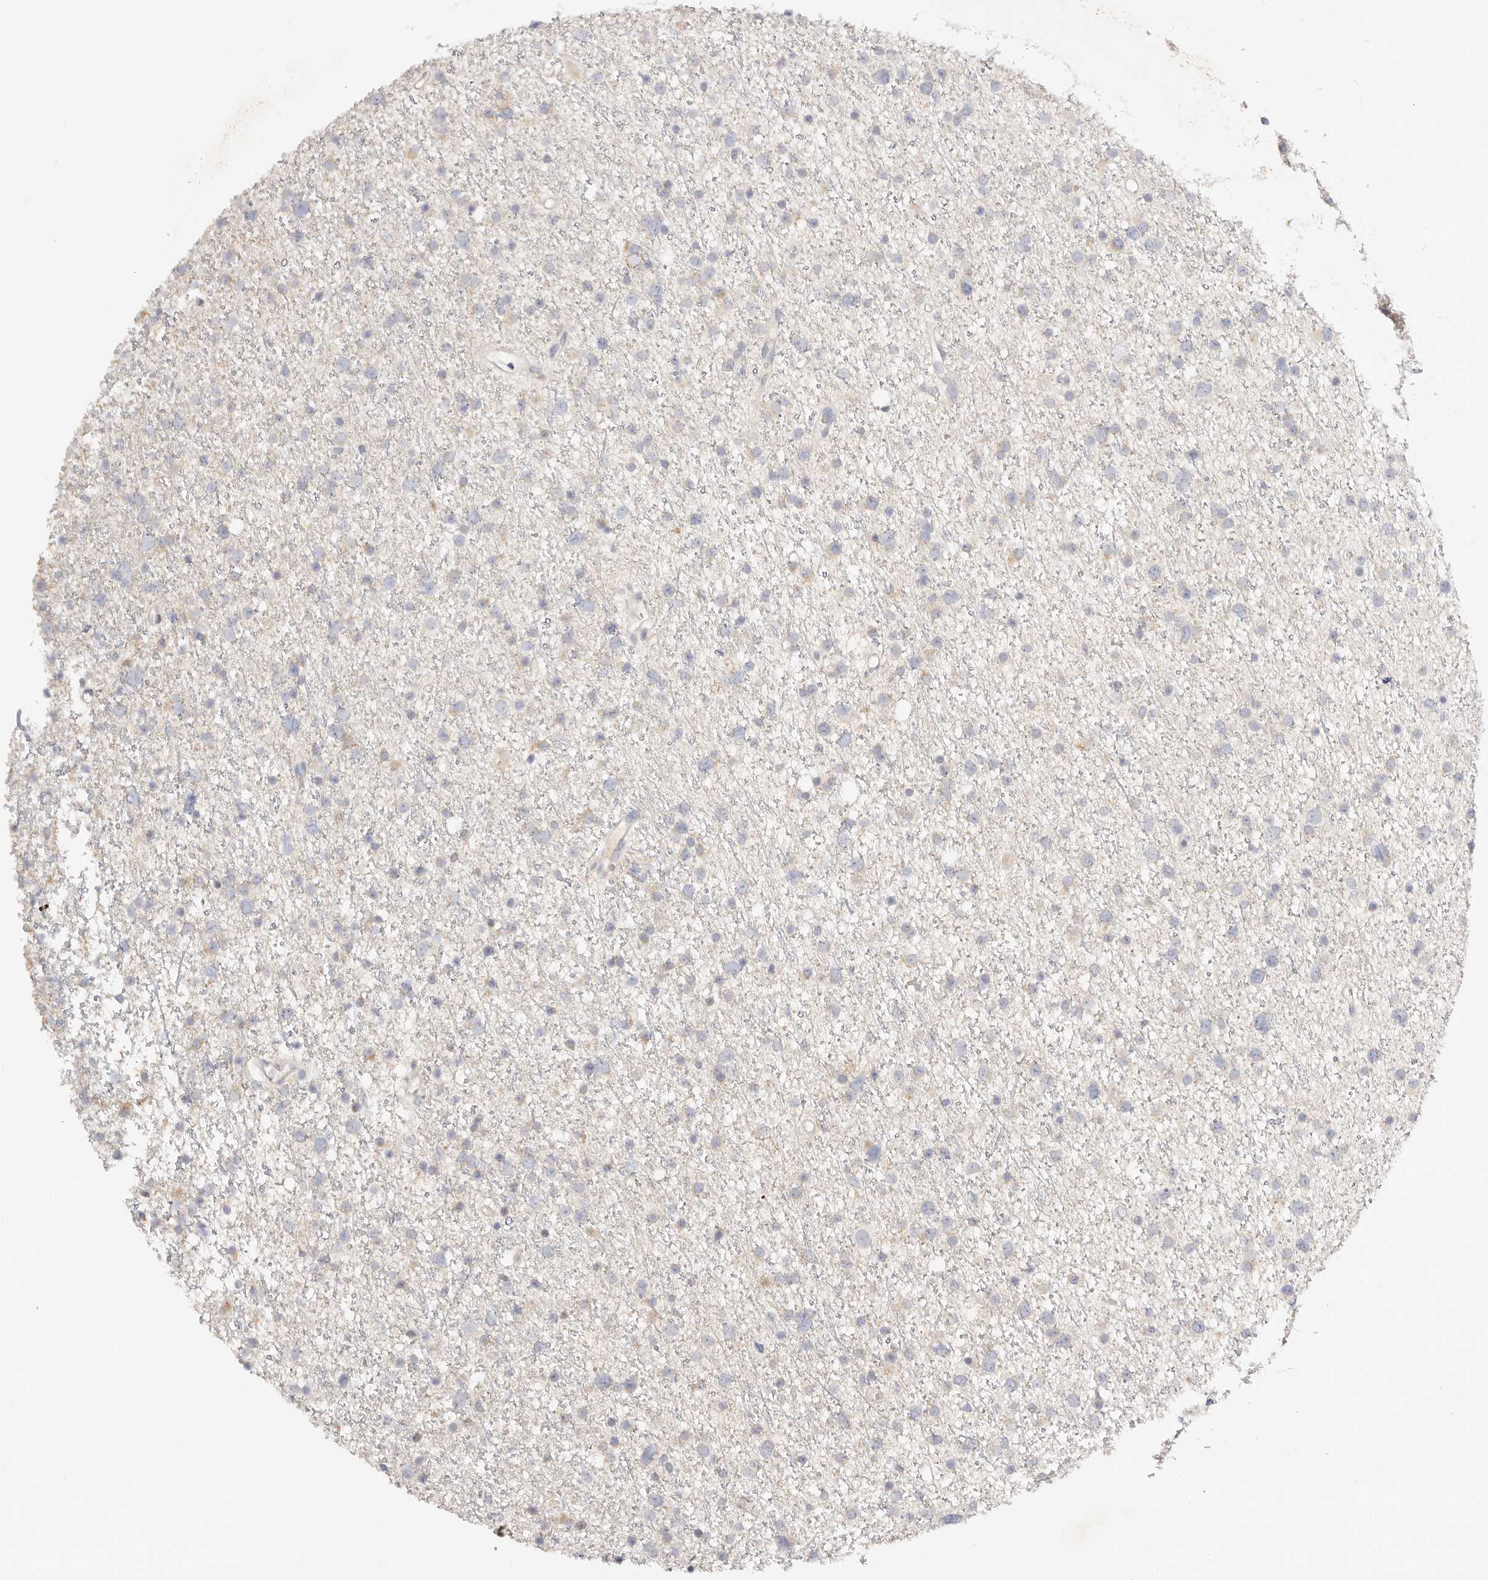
{"staining": {"intensity": "negative", "quantity": "none", "location": "none"}, "tissue": "glioma", "cell_type": "Tumor cells", "image_type": "cancer", "snomed": [{"axis": "morphology", "description": "Glioma, malignant, Low grade"}, {"axis": "topography", "description": "Cerebral cortex"}], "caption": "Protein analysis of glioma exhibits no significant staining in tumor cells.", "gene": "DNASE1", "patient": {"sex": "female", "age": 39}}